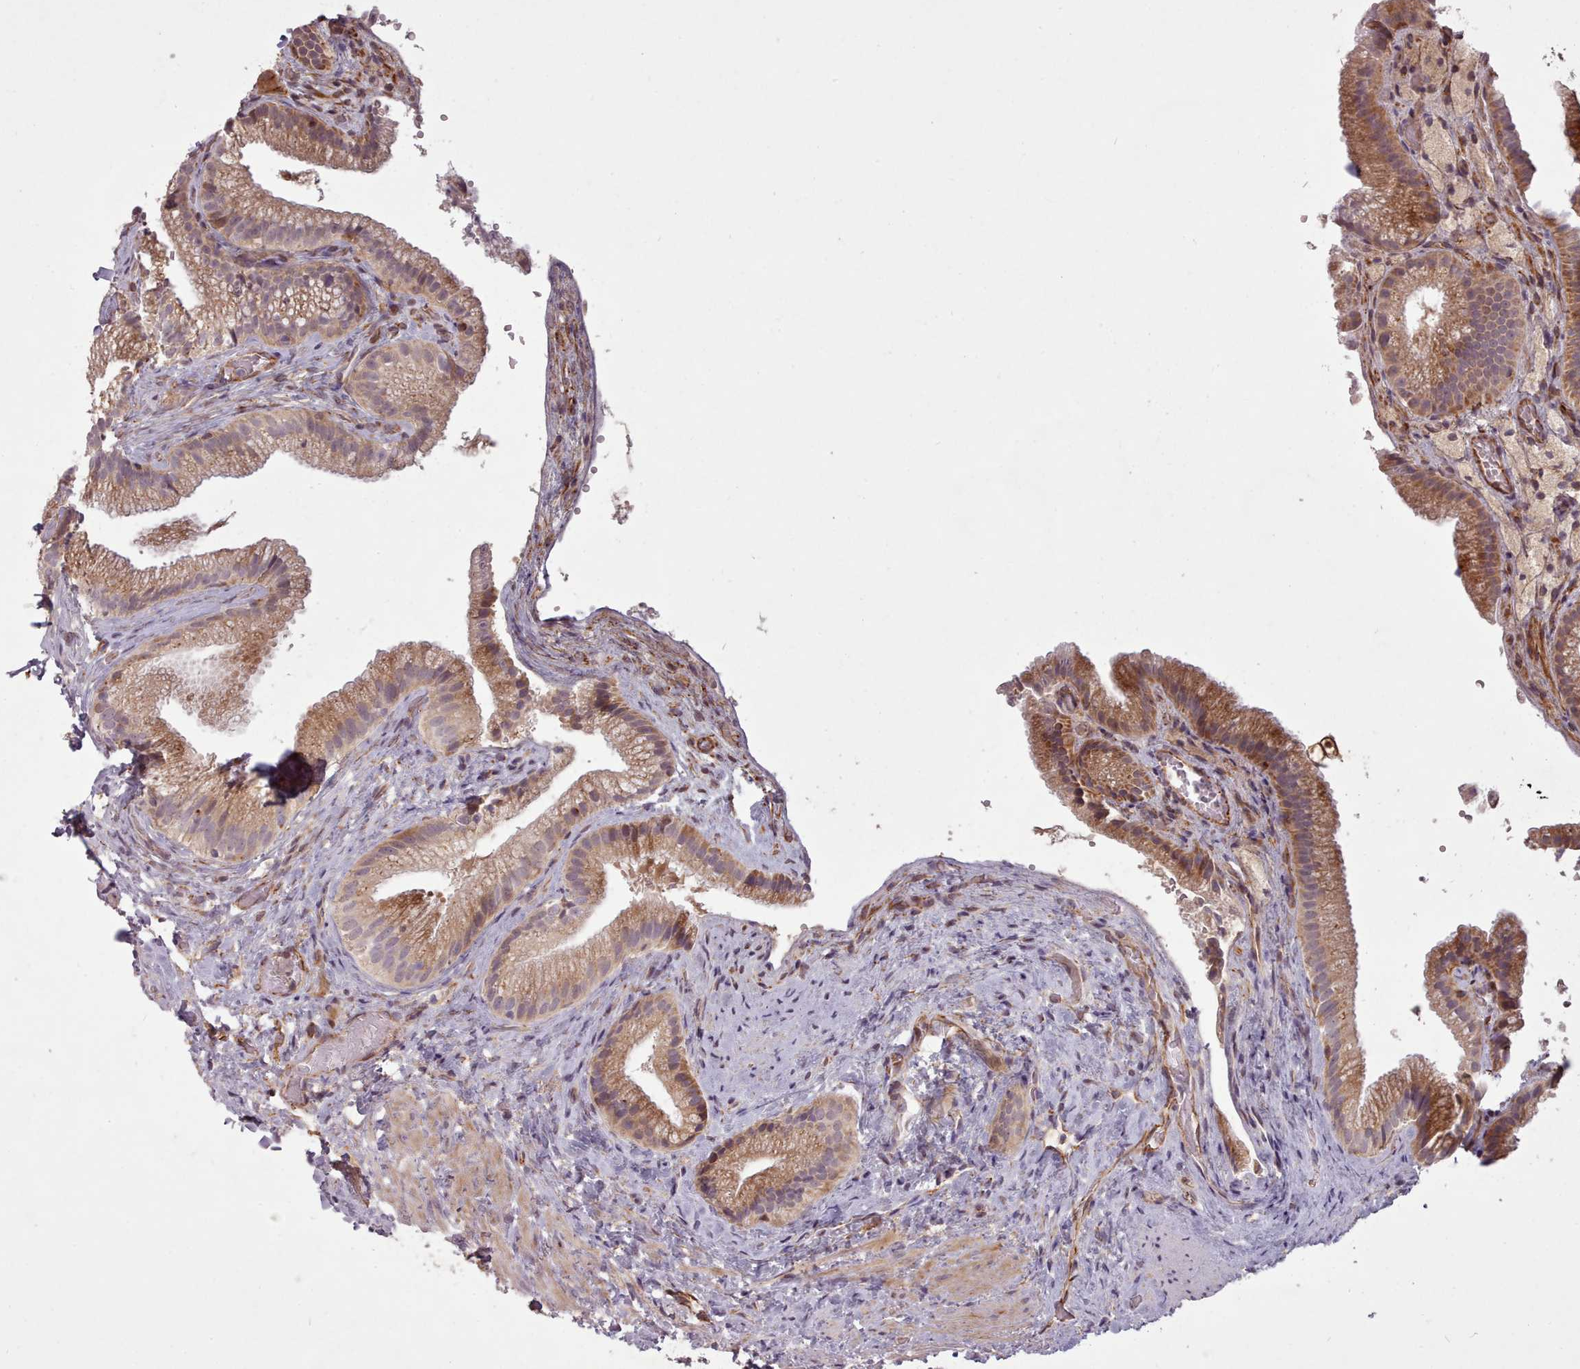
{"staining": {"intensity": "strong", "quantity": "25%-75%", "location": "cytoplasmic/membranous,nuclear"}, "tissue": "gallbladder", "cell_type": "Glandular cells", "image_type": "normal", "snomed": [{"axis": "morphology", "description": "Normal tissue, NOS"}, {"axis": "morphology", "description": "Inflammation, NOS"}, {"axis": "topography", "description": "Gallbladder"}], "caption": "A micrograph showing strong cytoplasmic/membranous,nuclear staining in approximately 25%-75% of glandular cells in normal gallbladder, as visualized by brown immunohistochemical staining.", "gene": "GBGT1", "patient": {"sex": "male", "age": 51}}